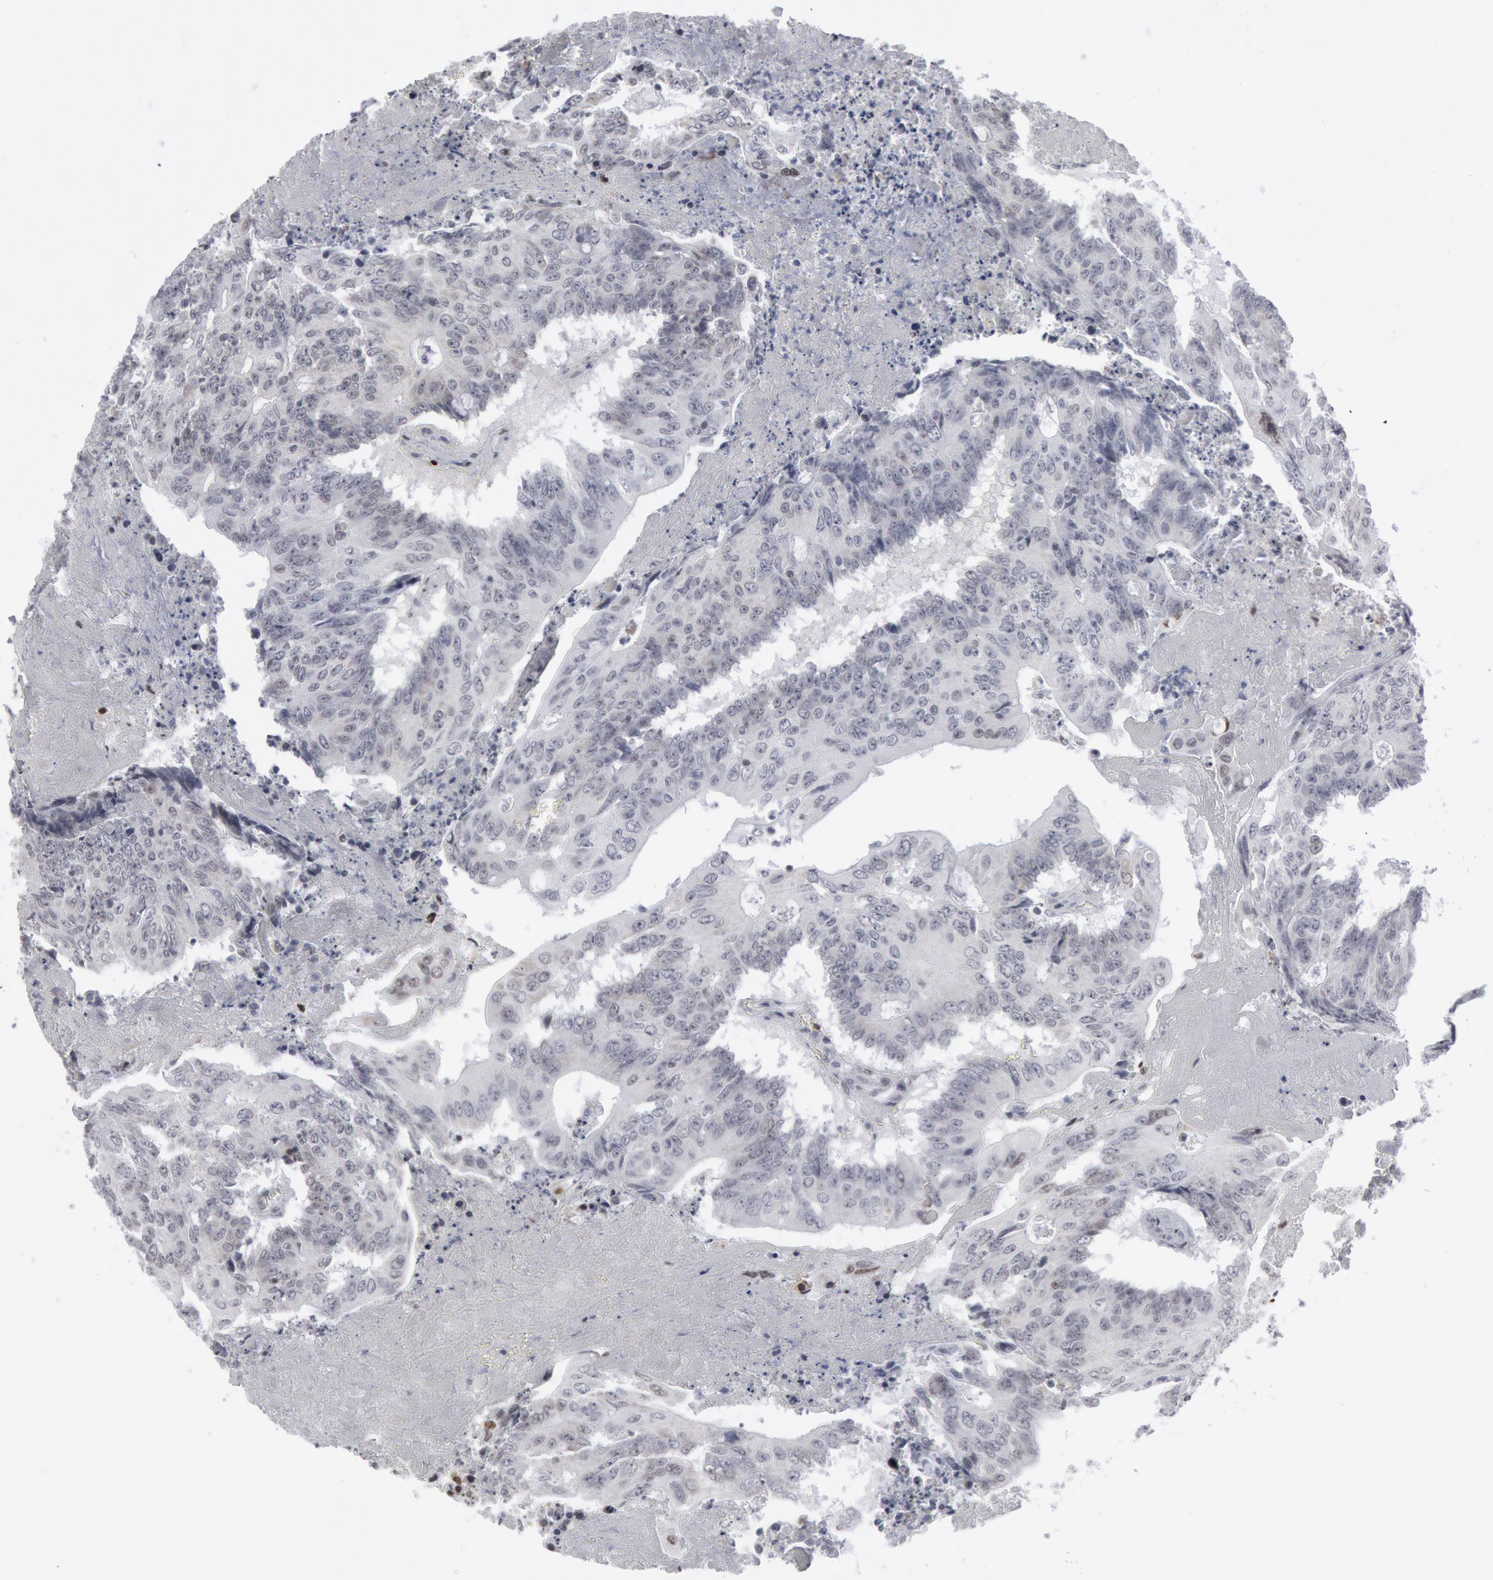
{"staining": {"intensity": "negative", "quantity": "none", "location": "none"}, "tissue": "colorectal cancer", "cell_type": "Tumor cells", "image_type": "cancer", "snomed": [{"axis": "morphology", "description": "Adenocarcinoma, NOS"}, {"axis": "topography", "description": "Colon"}], "caption": "The immunohistochemistry photomicrograph has no significant expression in tumor cells of colorectal cancer (adenocarcinoma) tissue.", "gene": "MECP2", "patient": {"sex": "male", "age": 65}}